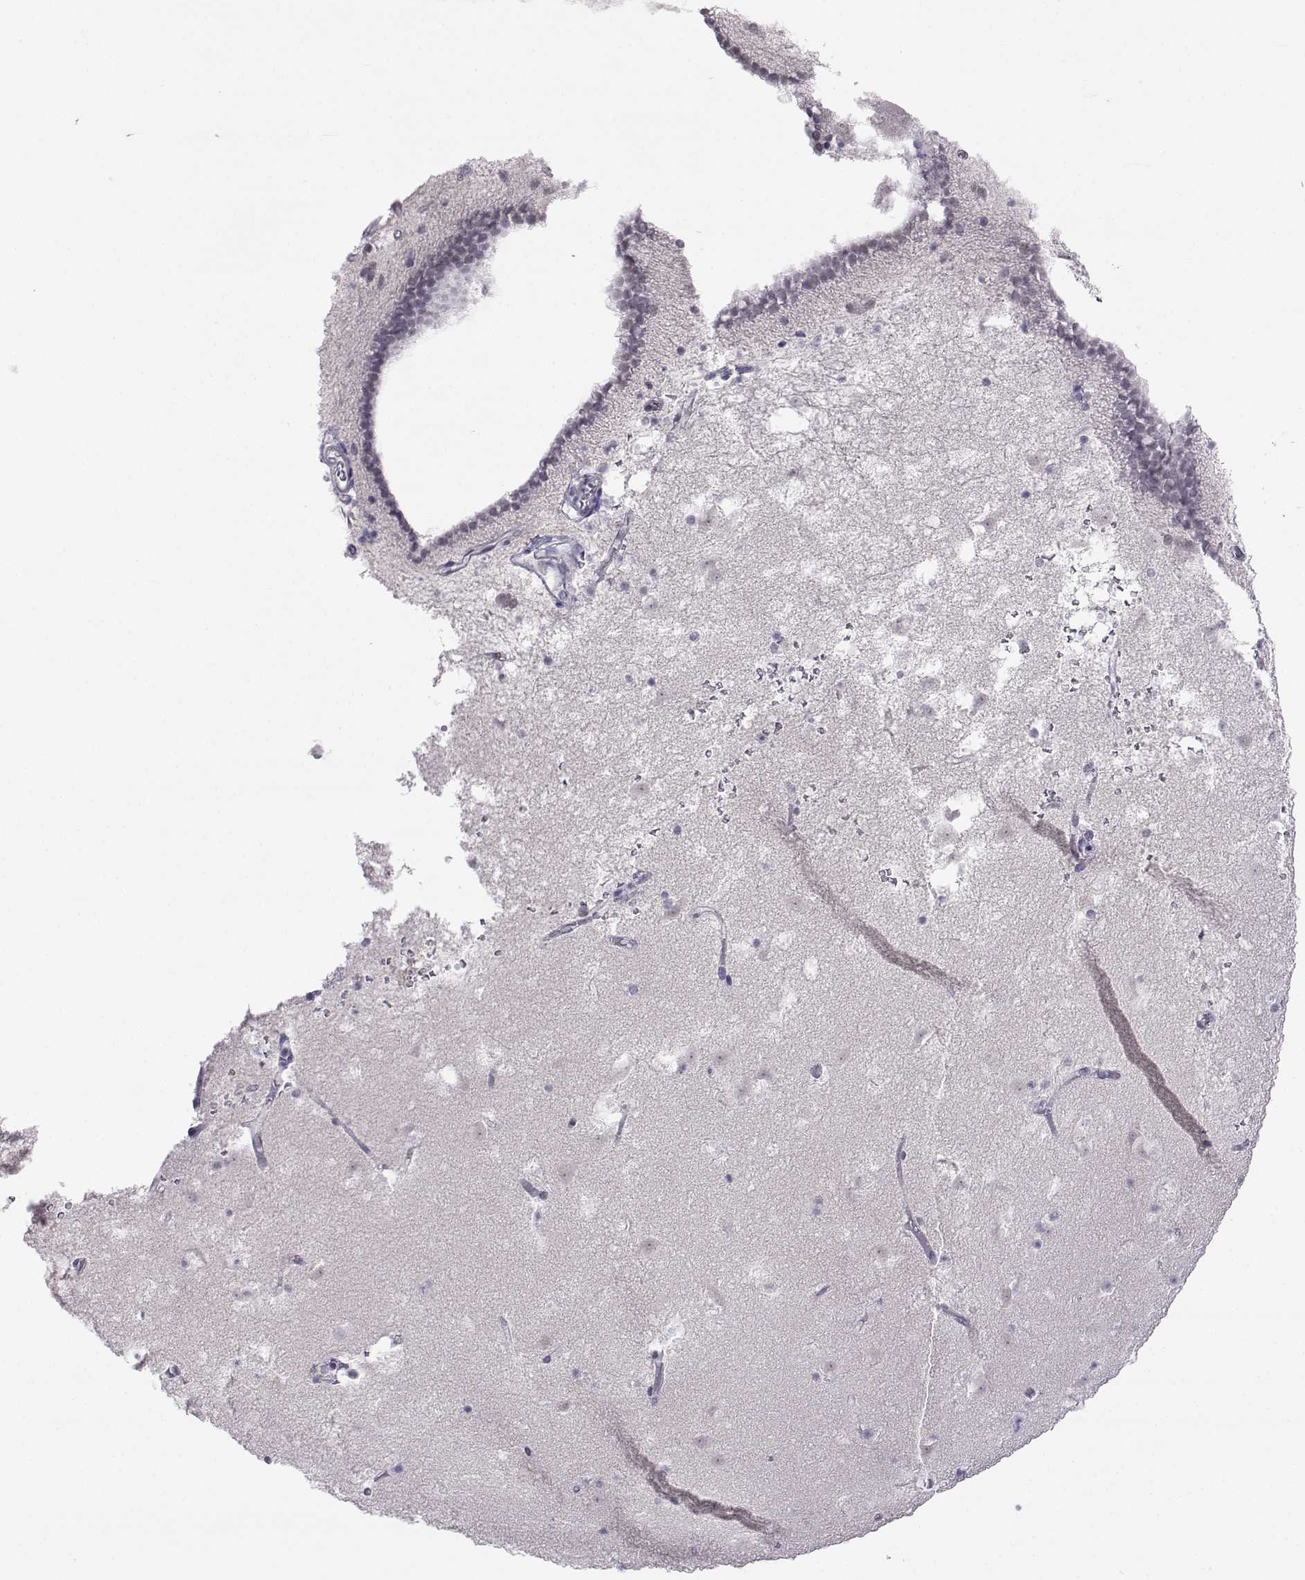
{"staining": {"intensity": "negative", "quantity": "none", "location": "none"}, "tissue": "caudate", "cell_type": "Glial cells", "image_type": "normal", "snomed": [{"axis": "morphology", "description": "Normal tissue, NOS"}, {"axis": "topography", "description": "Lateral ventricle wall"}], "caption": "Immunohistochemical staining of normal human caudate demonstrates no significant positivity in glial cells.", "gene": "MED26", "patient": {"sex": "female", "age": 42}}